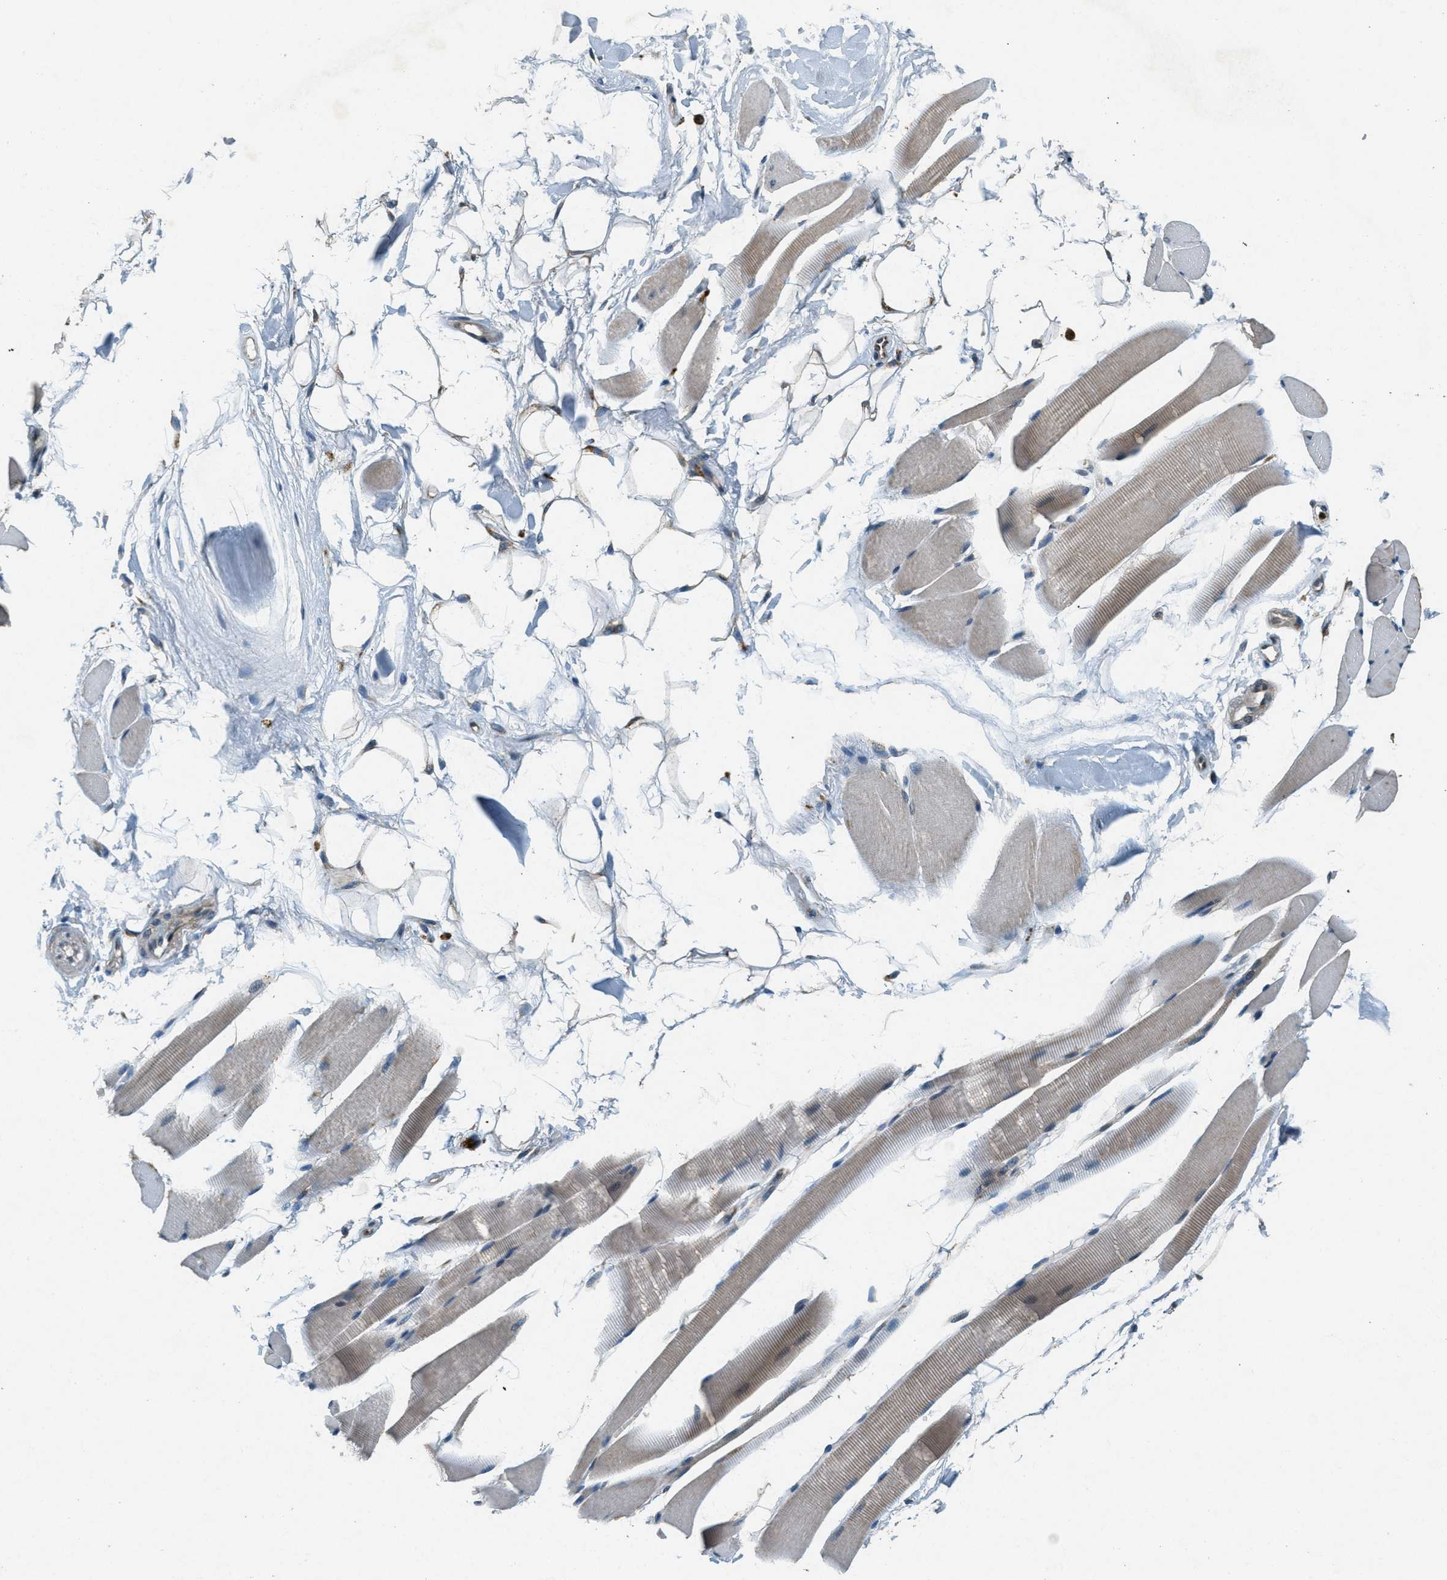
{"staining": {"intensity": "weak", "quantity": "25%-75%", "location": "cytoplasmic/membranous"}, "tissue": "skeletal muscle", "cell_type": "Myocytes", "image_type": "normal", "snomed": [{"axis": "morphology", "description": "Normal tissue, NOS"}, {"axis": "topography", "description": "Skeletal muscle"}, {"axis": "topography", "description": "Peripheral nerve tissue"}], "caption": "Brown immunohistochemical staining in unremarkable skeletal muscle reveals weak cytoplasmic/membranous staining in approximately 25%-75% of myocytes.", "gene": "RAB3D", "patient": {"sex": "female", "age": 84}}